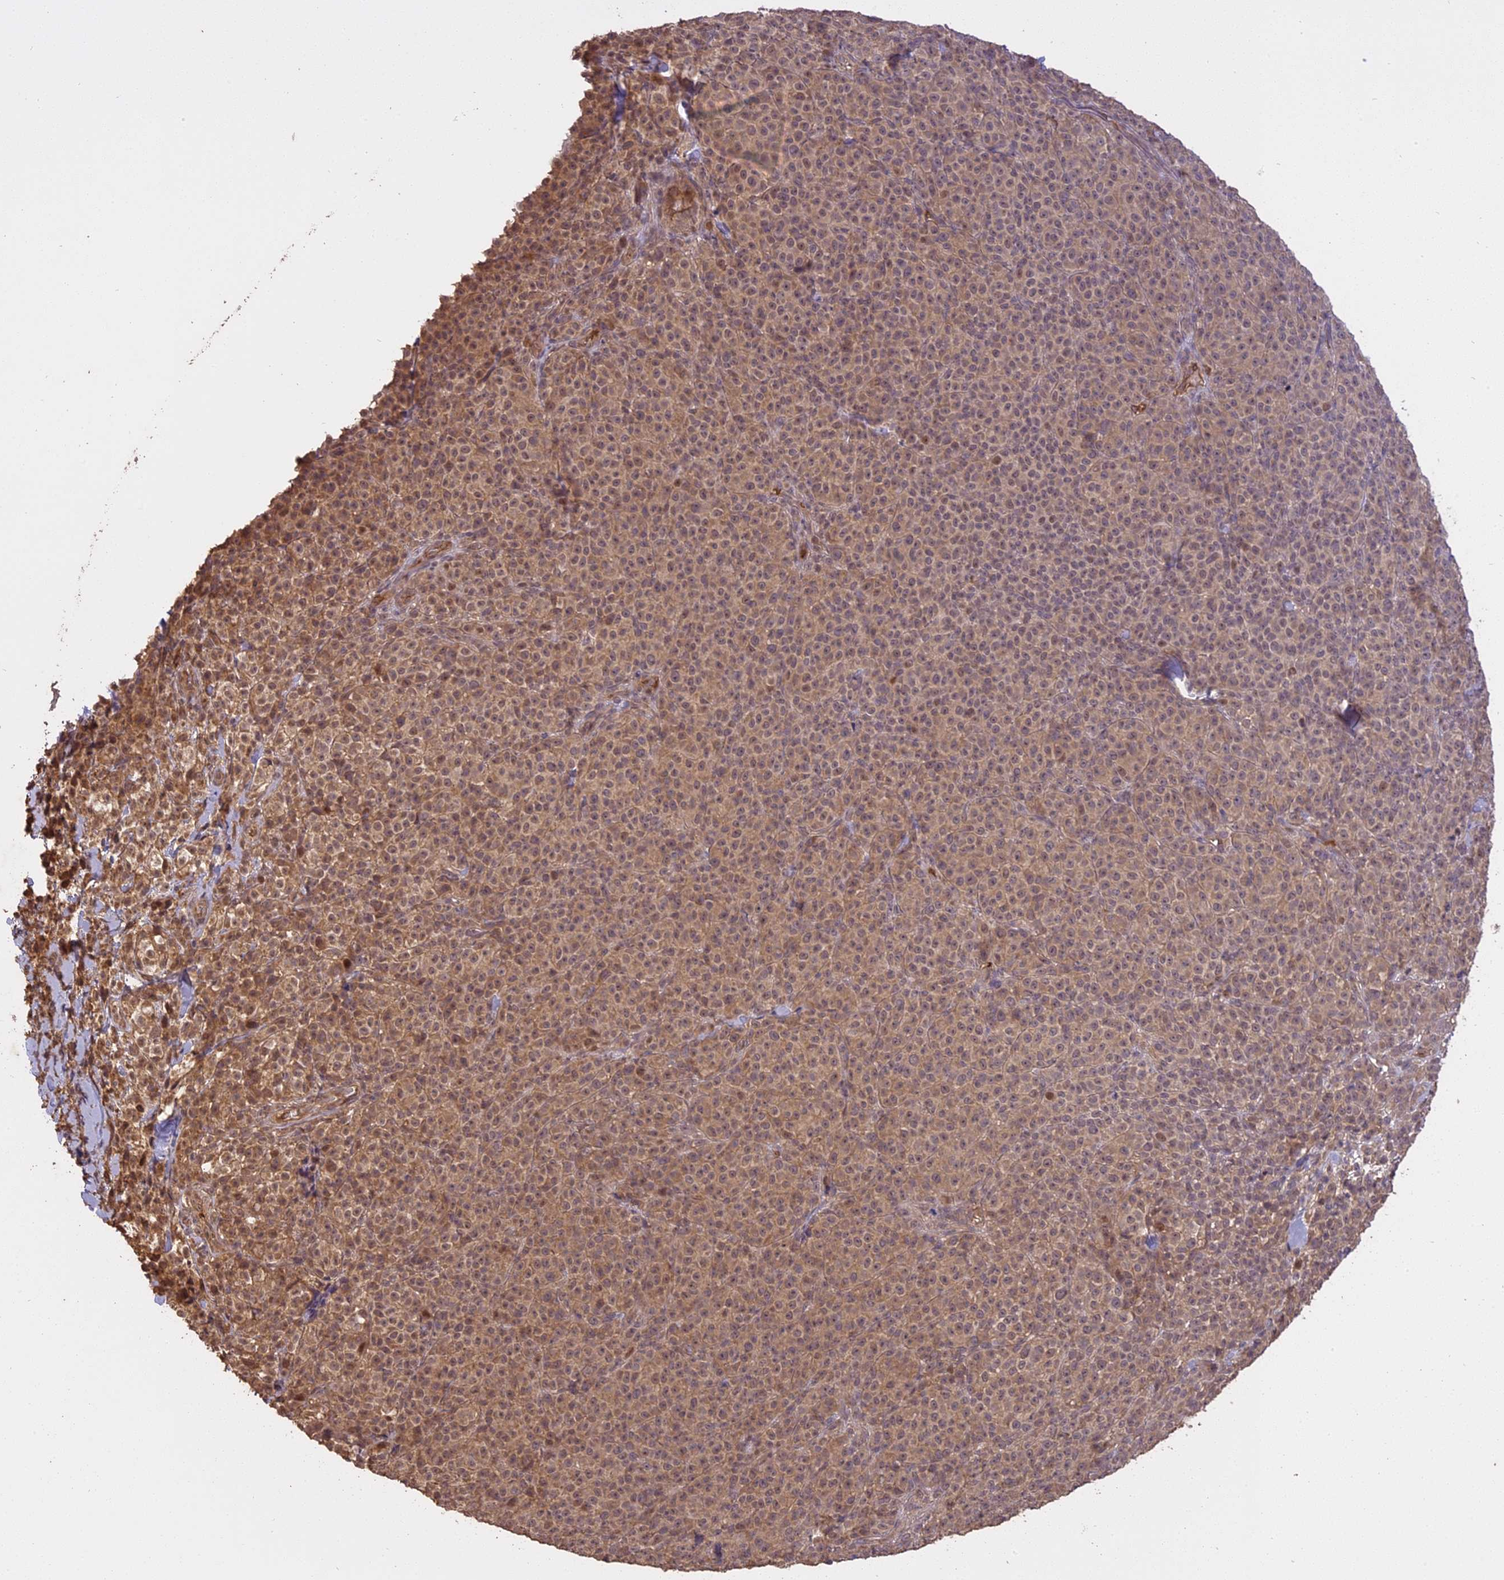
{"staining": {"intensity": "moderate", "quantity": "25%-75%", "location": "cytoplasmic/membranous,nuclear"}, "tissue": "melanoma", "cell_type": "Tumor cells", "image_type": "cancer", "snomed": [{"axis": "morphology", "description": "Normal tissue, NOS"}, {"axis": "morphology", "description": "Malignant melanoma, NOS"}, {"axis": "topography", "description": "Skin"}], "caption": "A medium amount of moderate cytoplasmic/membranous and nuclear positivity is identified in about 25%-75% of tumor cells in melanoma tissue.", "gene": "TIGD7", "patient": {"sex": "female", "age": 34}}